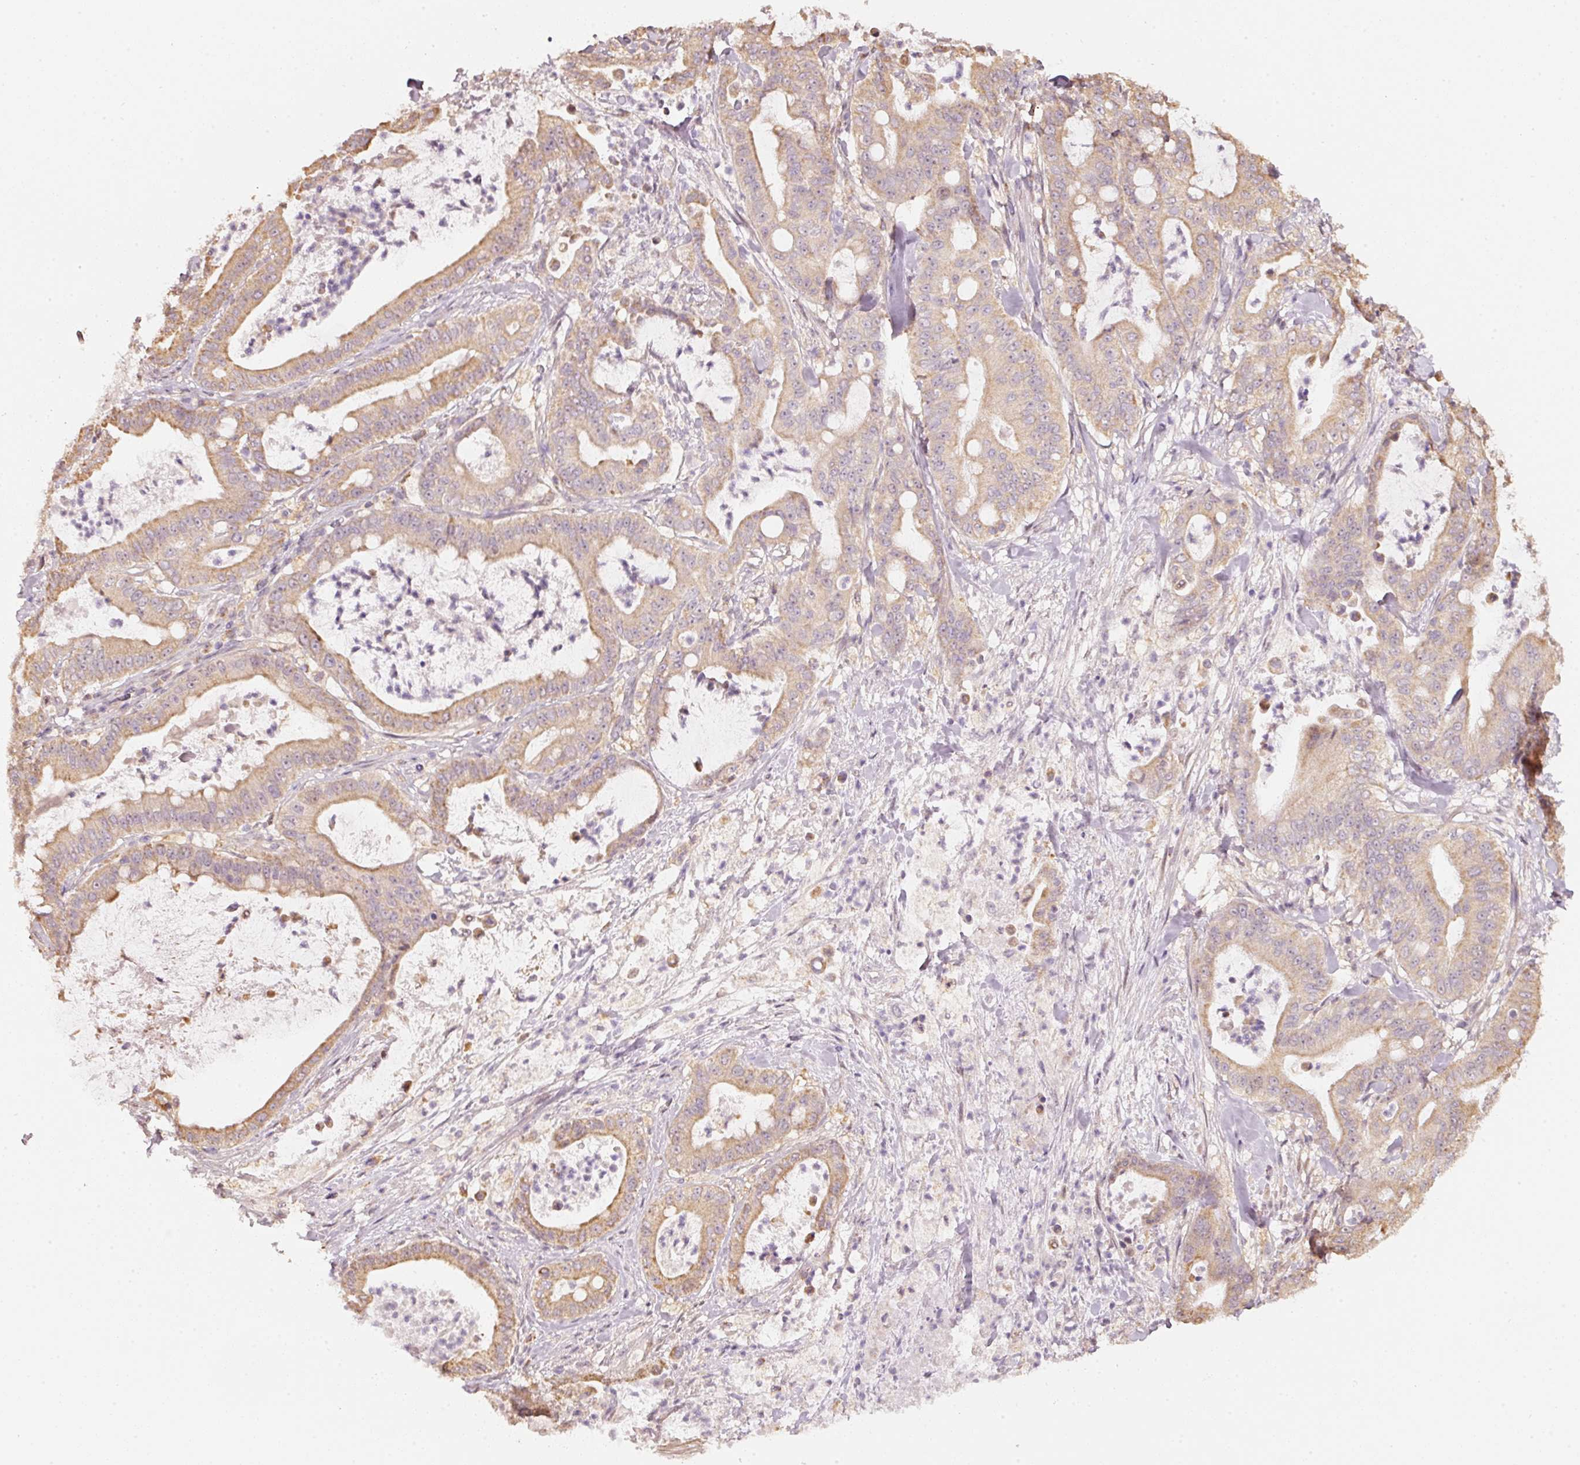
{"staining": {"intensity": "weak", "quantity": ">75%", "location": "cytoplasmic/membranous"}, "tissue": "pancreatic cancer", "cell_type": "Tumor cells", "image_type": "cancer", "snomed": [{"axis": "morphology", "description": "Adenocarcinoma, NOS"}, {"axis": "topography", "description": "Pancreas"}], "caption": "The image reveals staining of pancreatic adenocarcinoma, revealing weak cytoplasmic/membranous protein positivity (brown color) within tumor cells.", "gene": "RAB35", "patient": {"sex": "male", "age": 71}}